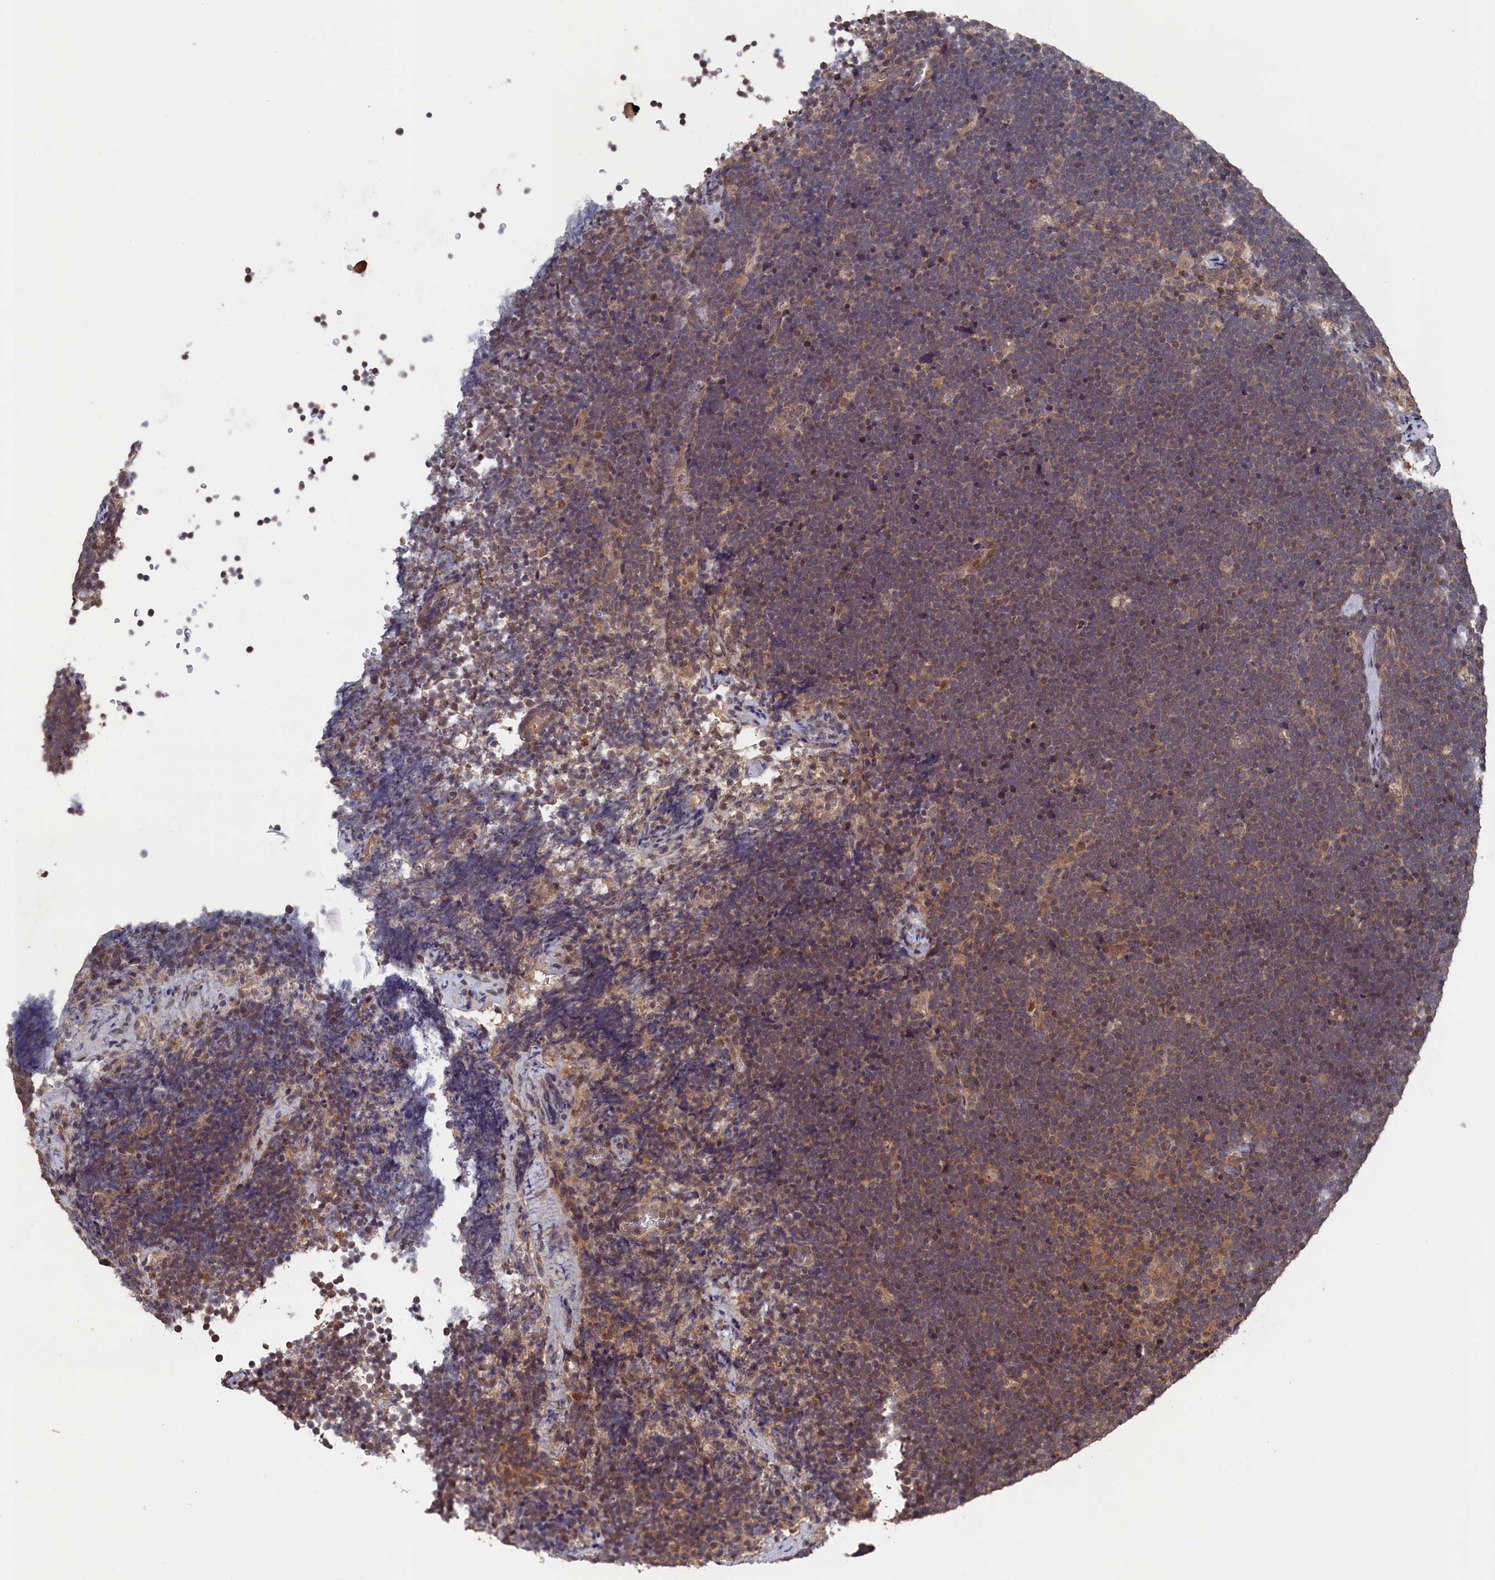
{"staining": {"intensity": "weak", "quantity": "<25%", "location": "cytoplasmic/membranous"}, "tissue": "lymphoma", "cell_type": "Tumor cells", "image_type": "cancer", "snomed": [{"axis": "morphology", "description": "Malignant lymphoma, non-Hodgkin's type, High grade"}, {"axis": "topography", "description": "Lymph node"}], "caption": "An immunohistochemistry image of malignant lymphoma, non-Hodgkin's type (high-grade) is shown. There is no staining in tumor cells of malignant lymphoma, non-Hodgkin's type (high-grade).", "gene": "TMC5", "patient": {"sex": "male", "age": 13}}